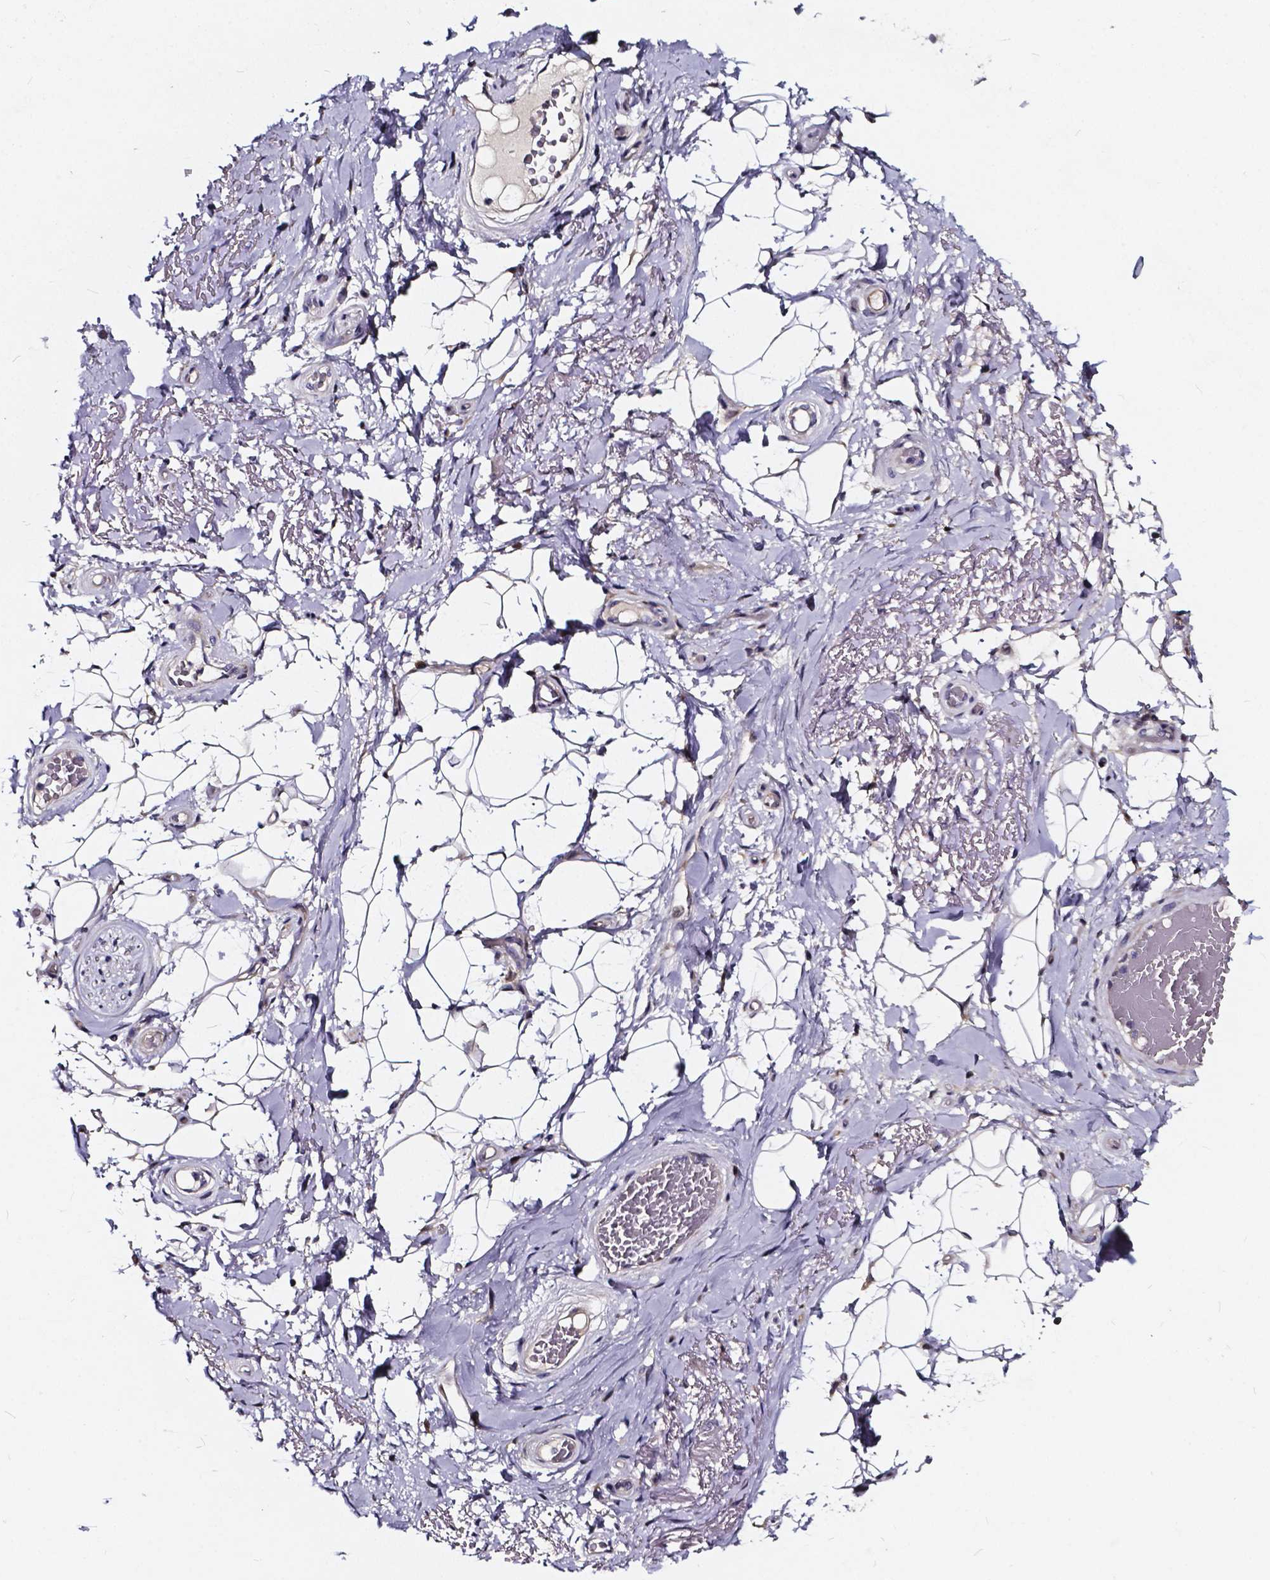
{"staining": {"intensity": "weak", "quantity": "25%-75%", "location": "cytoplasmic/membranous"}, "tissue": "adipose tissue", "cell_type": "Adipocytes", "image_type": "normal", "snomed": [{"axis": "morphology", "description": "Normal tissue, NOS"}, {"axis": "topography", "description": "Anal"}, {"axis": "topography", "description": "Peripheral nerve tissue"}], "caption": "Weak cytoplasmic/membranous positivity for a protein is present in about 25%-75% of adipocytes of normal adipose tissue using immunohistochemistry.", "gene": "SOWAHA", "patient": {"sex": "male", "age": 53}}